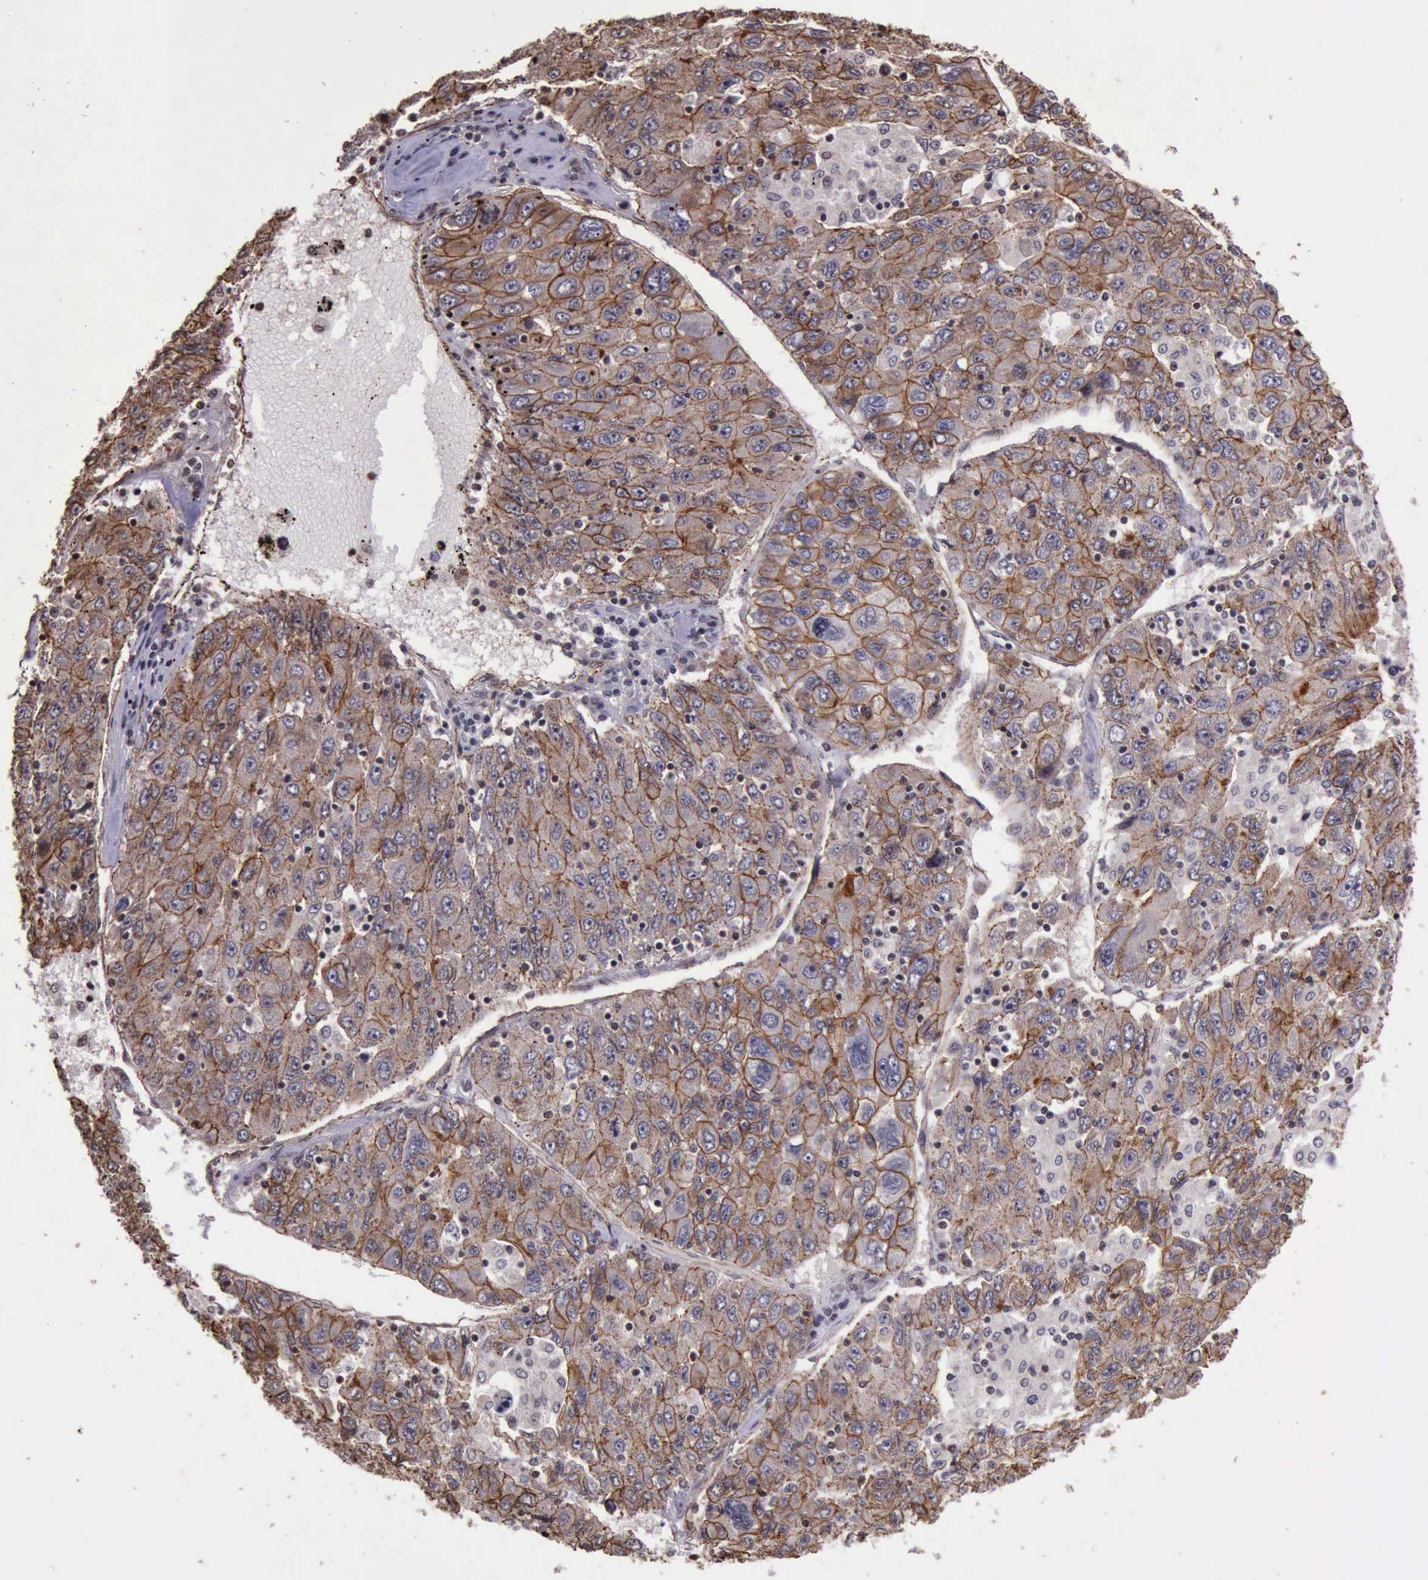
{"staining": {"intensity": "moderate", "quantity": ">75%", "location": "cytoplasmic/membranous"}, "tissue": "liver cancer", "cell_type": "Tumor cells", "image_type": "cancer", "snomed": [{"axis": "morphology", "description": "Carcinoma, Hepatocellular, NOS"}, {"axis": "topography", "description": "Liver"}], "caption": "IHC (DAB (3,3'-diaminobenzidine)) staining of liver cancer shows moderate cytoplasmic/membranous protein expression in about >75% of tumor cells.", "gene": "CTNNB1", "patient": {"sex": "male", "age": 49}}